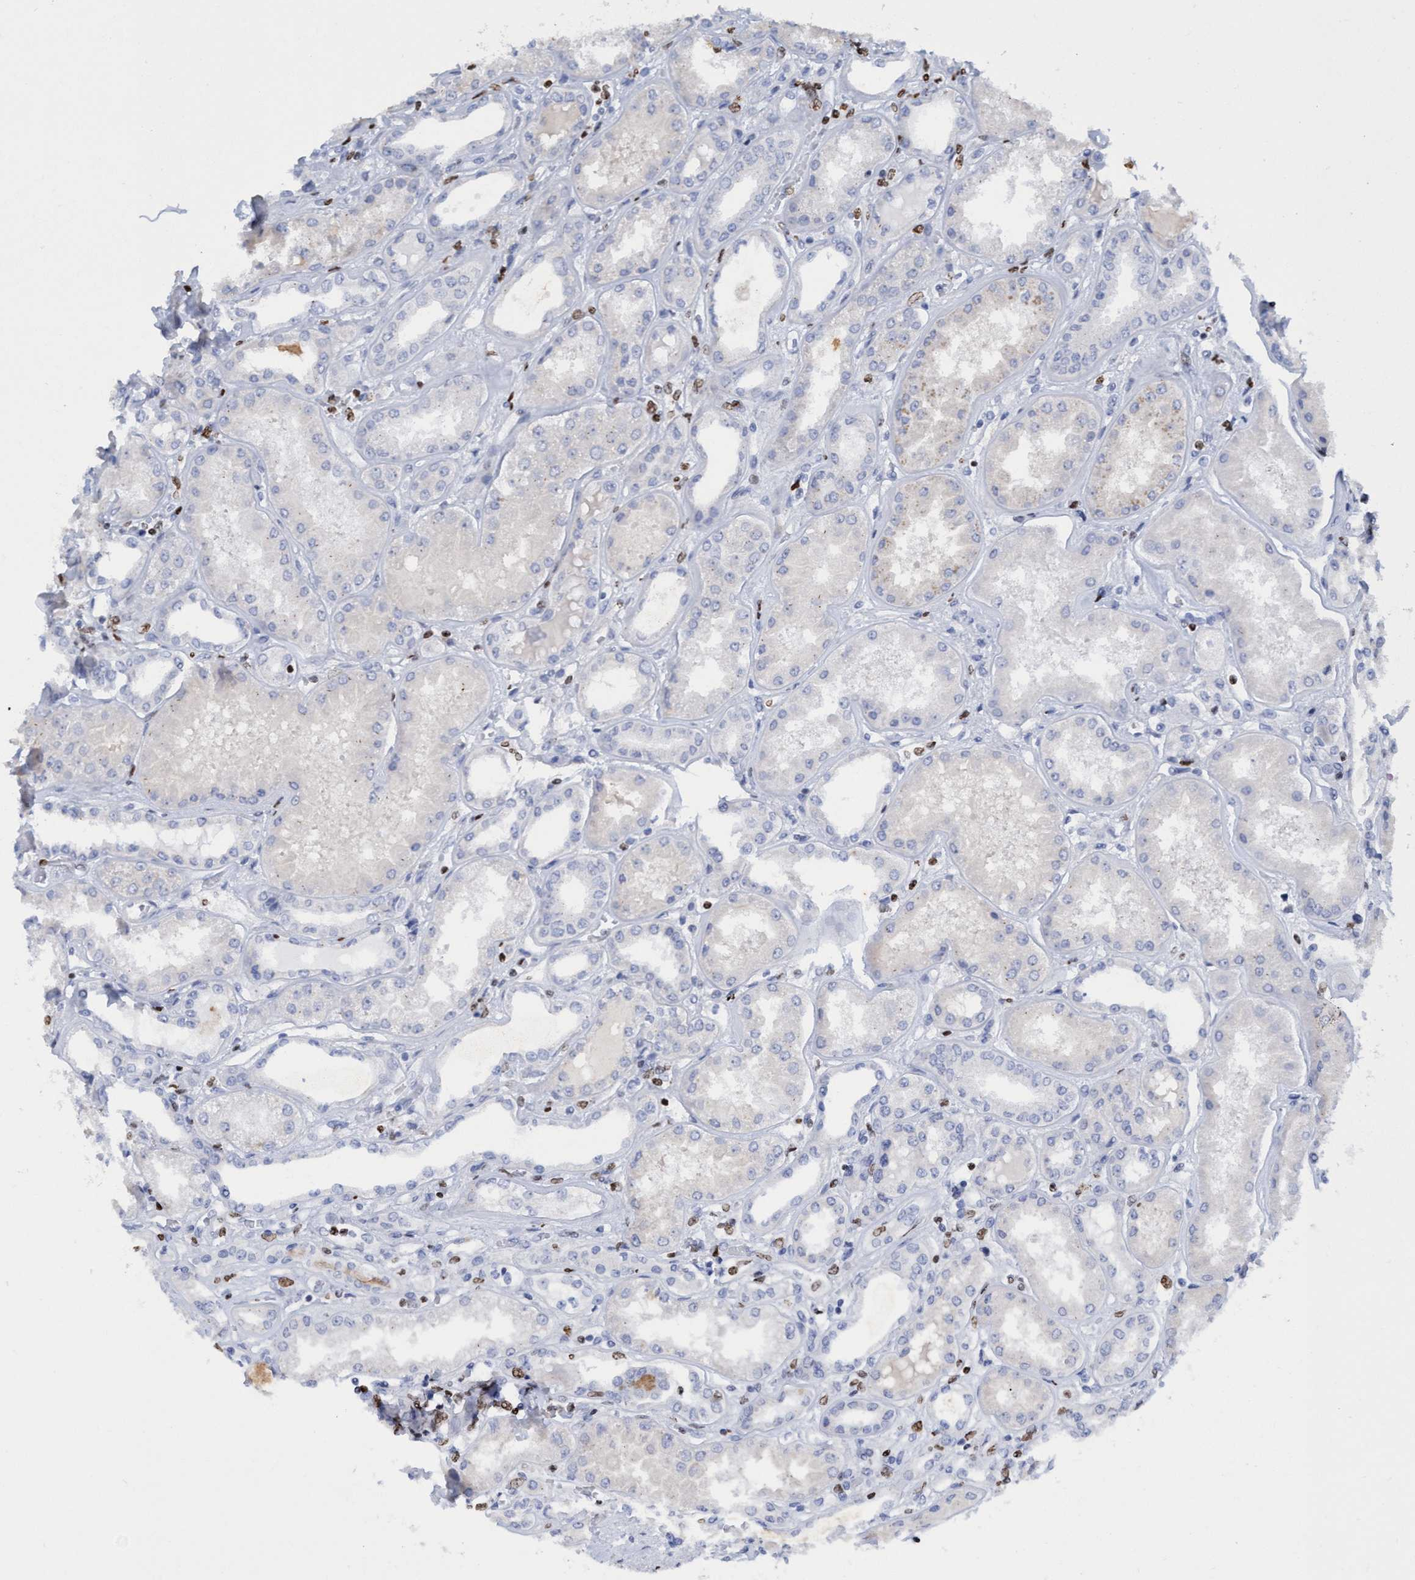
{"staining": {"intensity": "negative", "quantity": "none", "location": "none"}, "tissue": "kidney", "cell_type": "Cells in glomeruli", "image_type": "normal", "snomed": [{"axis": "morphology", "description": "Normal tissue, NOS"}, {"axis": "topography", "description": "Kidney"}], "caption": "The image displays no significant staining in cells in glomeruli of kidney. (Stains: DAB immunohistochemistry with hematoxylin counter stain, Microscopy: brightfield microscopy at high magnification).", "gene": "CBX2", "patient": {"sex": "female", "age": 56}}